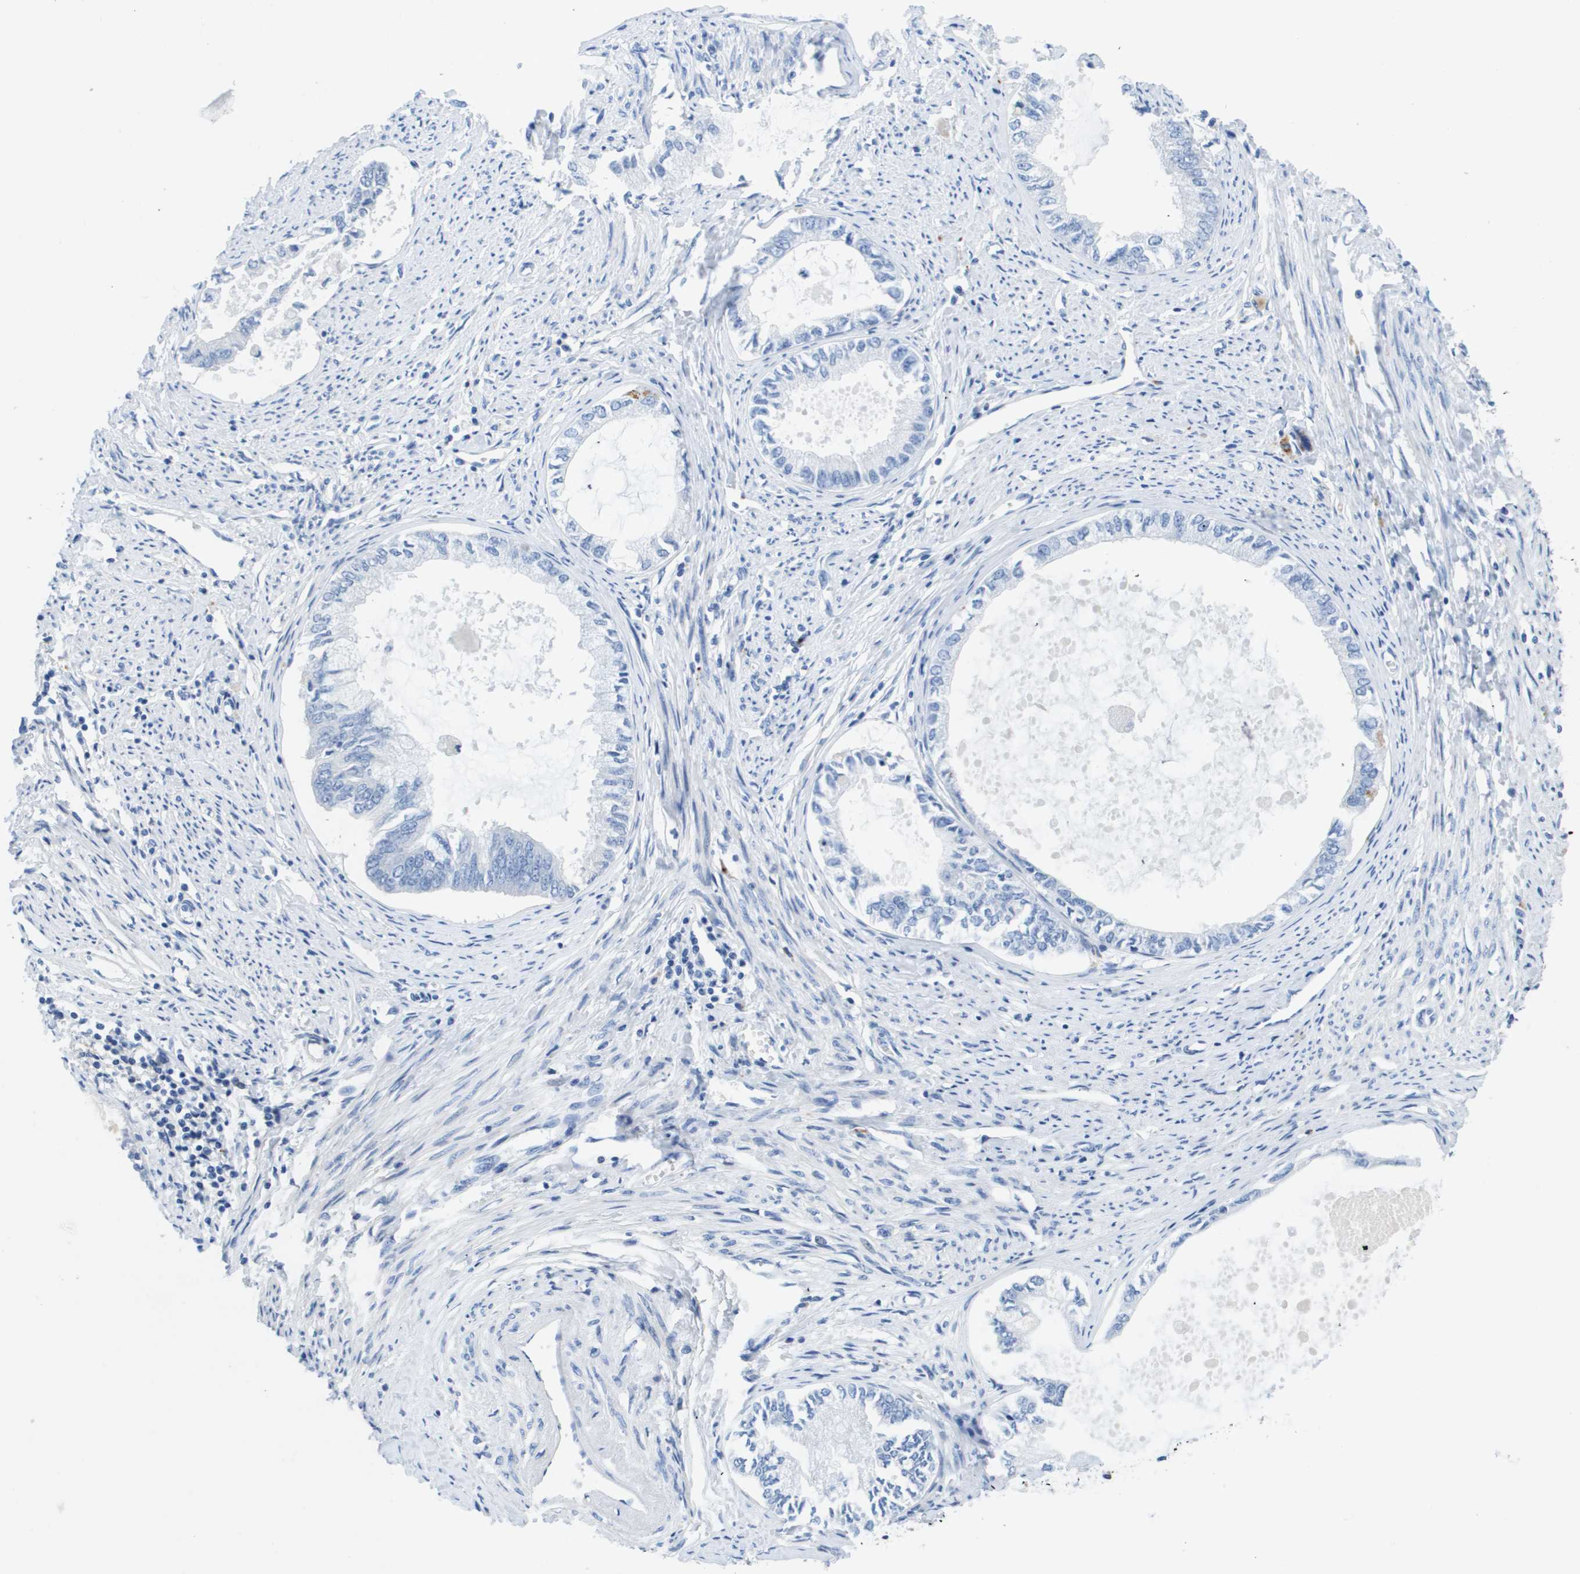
{"staining": {"intensity": "negative", "quantity": "none", "location": "none"}, "tissue": "endometrial cancer", "cell_type": "Tumor cells", "image_type": "cancer", "snomed": [{"axis": "morphology", "description": "Adenocarcinoma, NOS"}, {"axis": "topography", "description": "Endometrium"}], "caption": "Tumor cells are negative for brown protein staining in adenocarcinoma (endometrial).", "gene": "MS4A1", "patient": {"sex": "female", "age": 86}}